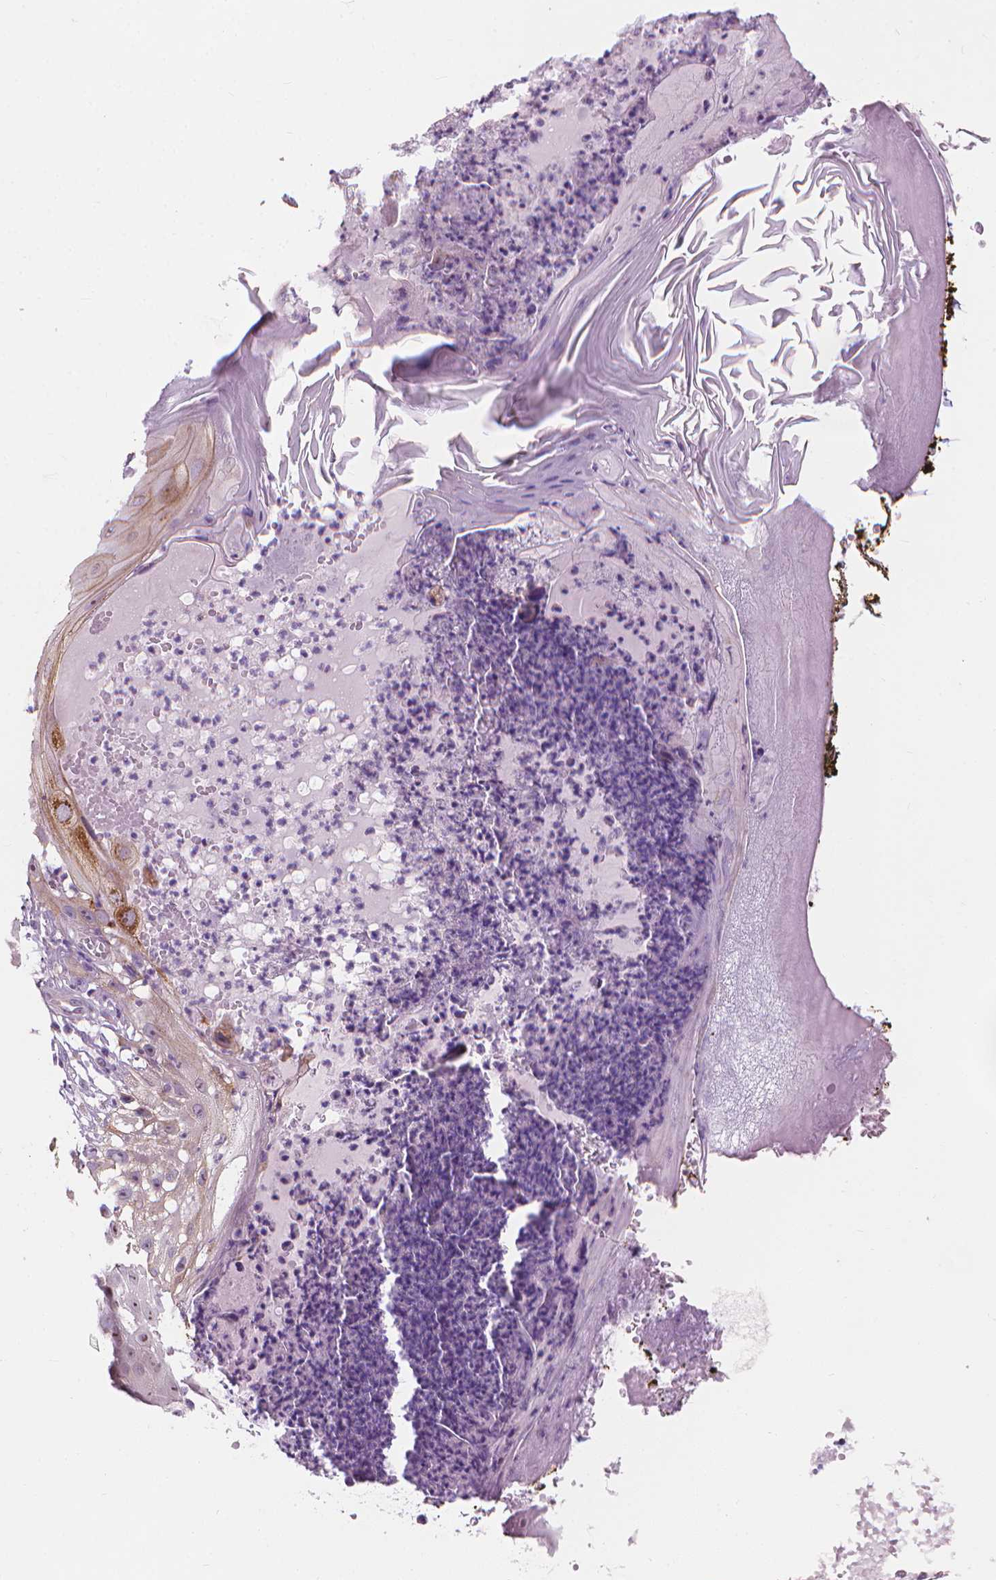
{"staining": {"intensity": "negative", "quantity": "none", "location": "none"}, "tissue": "skin", "cell_type": "Fibroblasts", "image_type": "normal", "snomed": [{"axis": "morphology", "description": "Normal tissue, NOS"}, {"axis": "topography", "description": "Skin"}, {"axis": "topography", "description": "Peripheral nerve tissue"}], "caption": "A micrograph of skin stained for a protein exhibits no brown staining in fibroblasts. The staining is performed using DAB (3,3'-diaminobenzidine) brown chromogen with nuclei counter-stained in using hematoxylin.", "gene": "GPRC5A", "patient": {"sex": "male", "age": 24}}